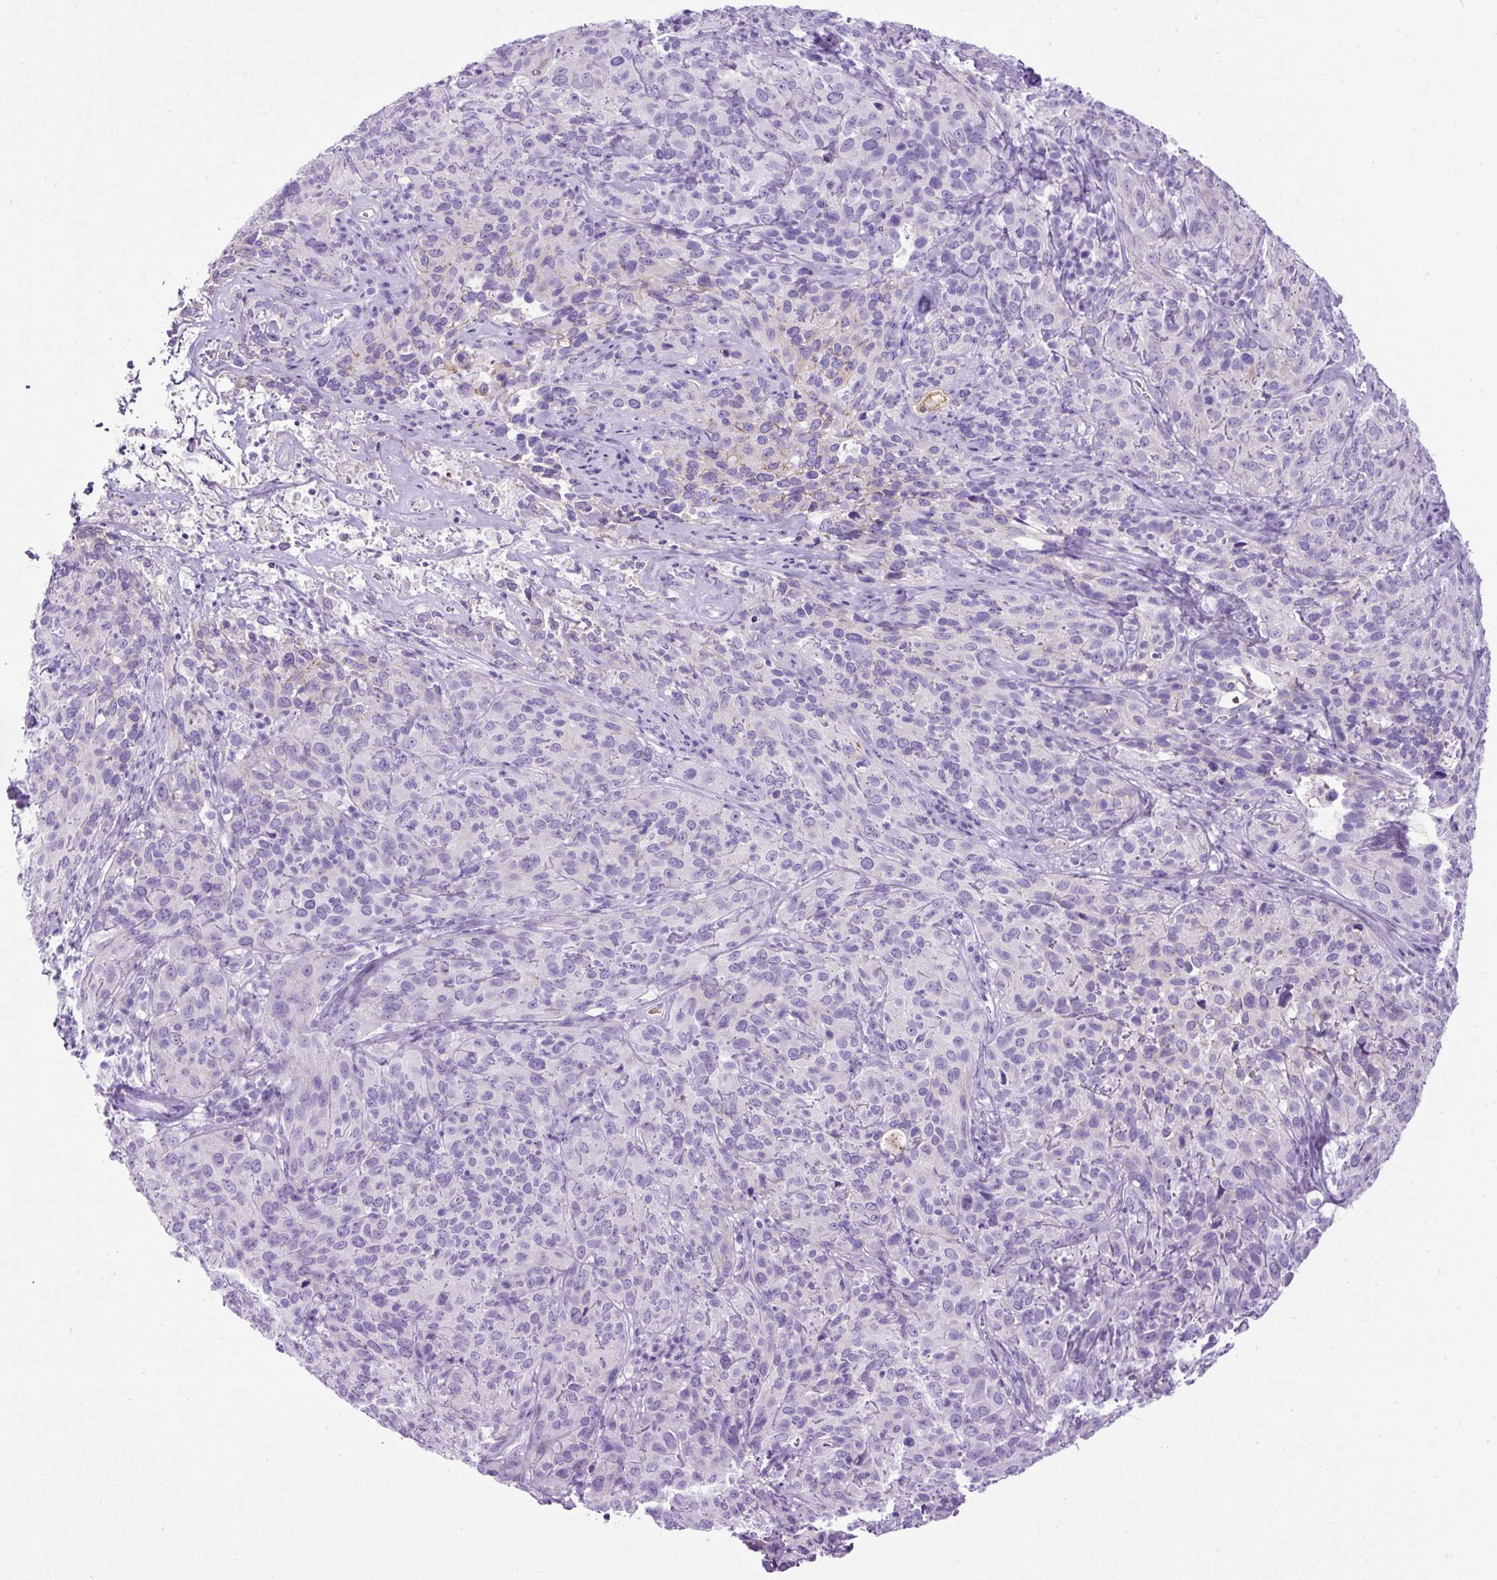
{"staining": {"intensity": "negative", "quantity": "none", "location": "none"}, "tissue": "cervical cancer", "cell_type": "Tumor cells", "image_type": "cancer", "snomed": [{"axis": "morphology", "description": "Squamous cell carcinoma, NOS"}, {"axis": "topography", "description": "Cervix"}], "caption": "A high-resolution micrograph shows immunohistochemistry staining of cervical squamous cell carcinoma, which reveals no significant positivity in tumor cells.", "gene": "PDIA2", "patient": {"sex": "female", "age": 51}}